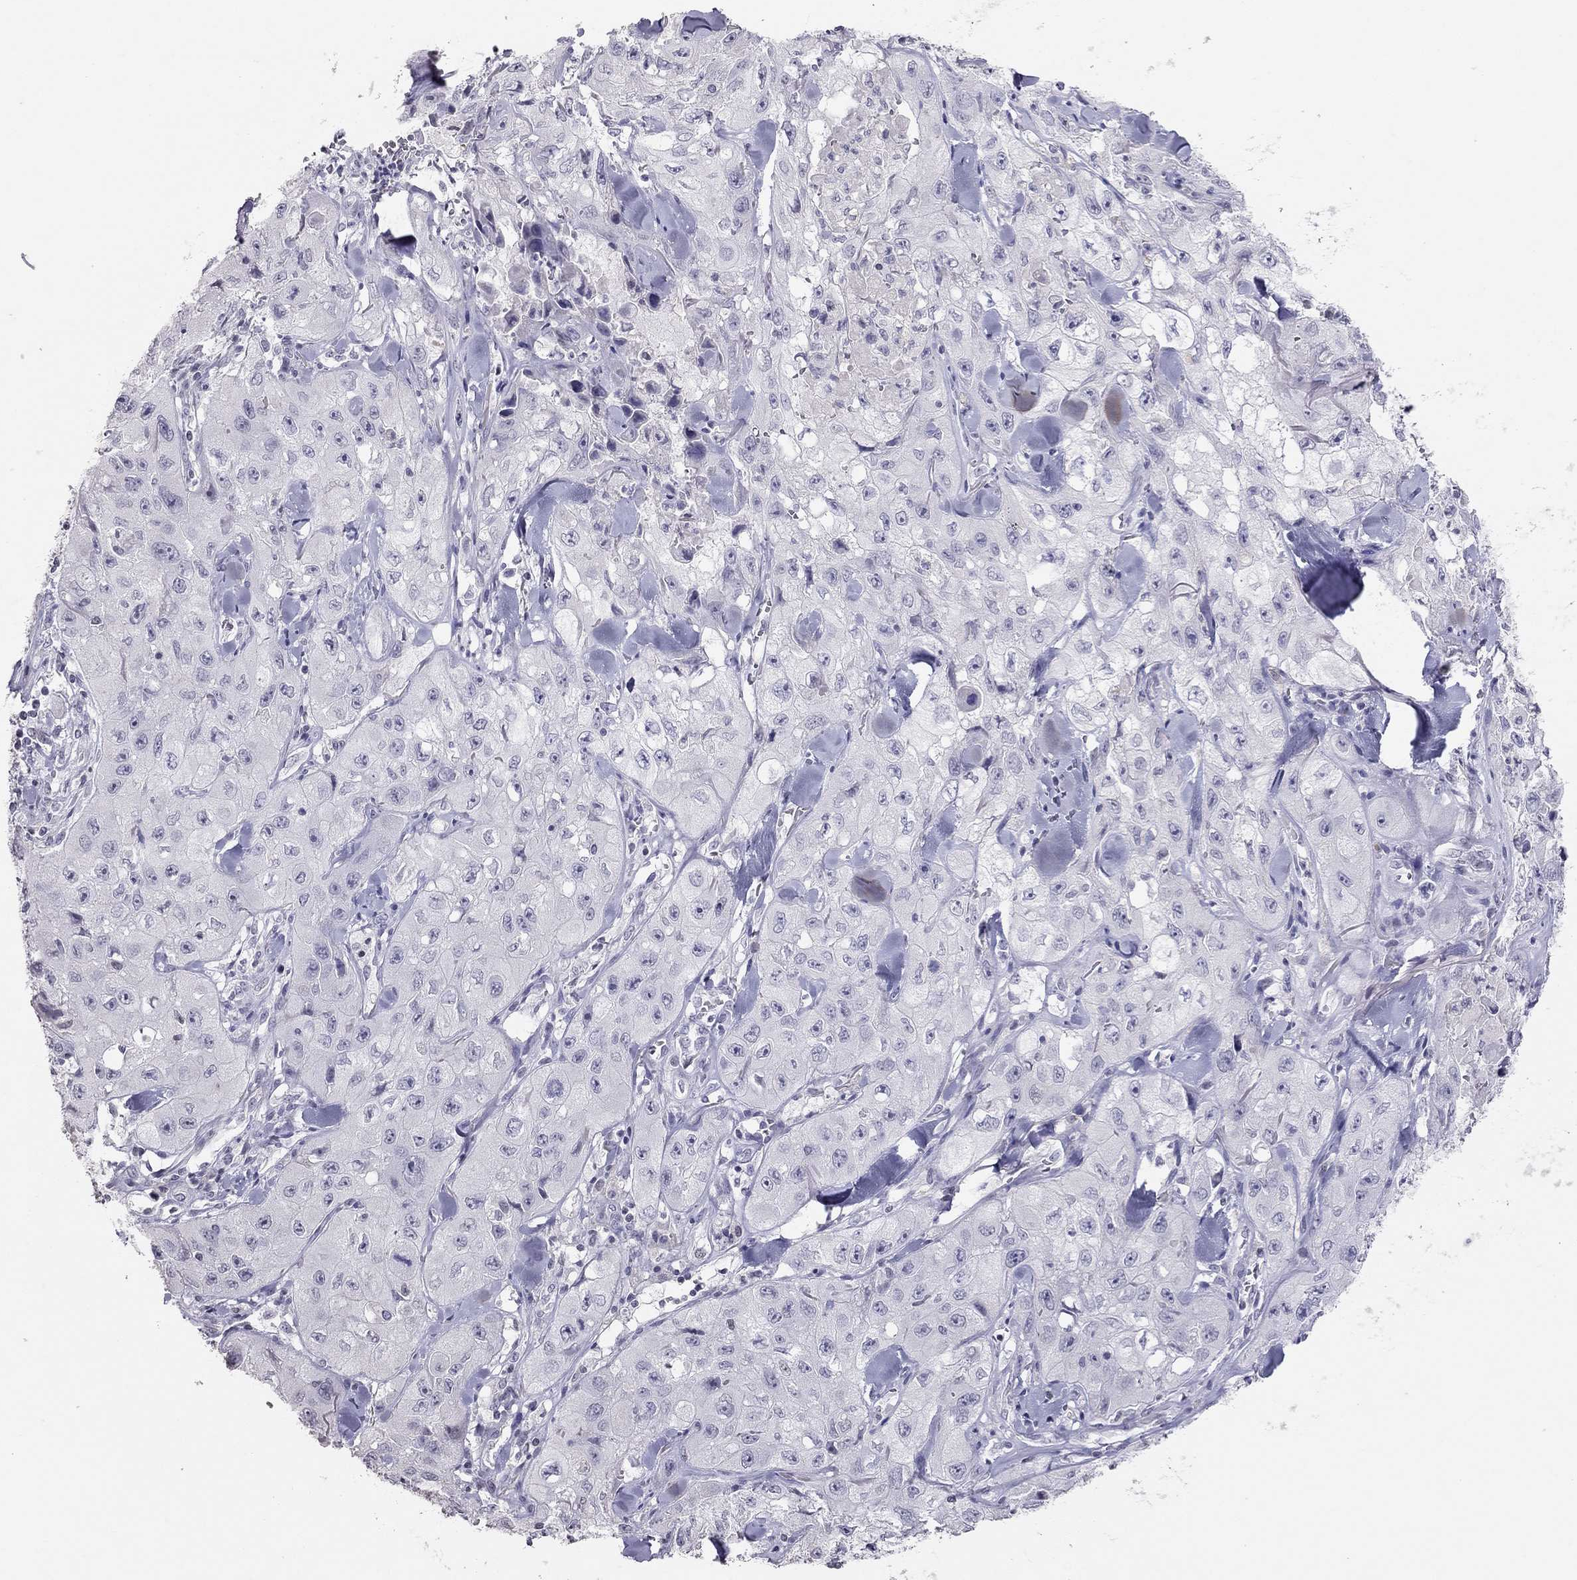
{"staining": {"intensity": "negative", "quantity": "none", "location": "none"}, "tissue": "skin cancer", "cell_type": "Tumor cells", "image_type": "cancer", "snomed": [{"axis": "morphology", "description": "Squamous cell carcinoma, NOS"}, {"axis": "topography", "description": "Skin"}, {"axis": "topography", "description": "Subcutis"}], "caption": "High magnification brightfield microscopy of squamous cell carcinoma (skin) stained with DAB (3,3'-diaminobenzidine) (brown) and counterstained with hematoxylin (blue): tumor cells show no significant positivity.", "gene": "TSHB", "patient": {"sex": "male", "age": 73}}